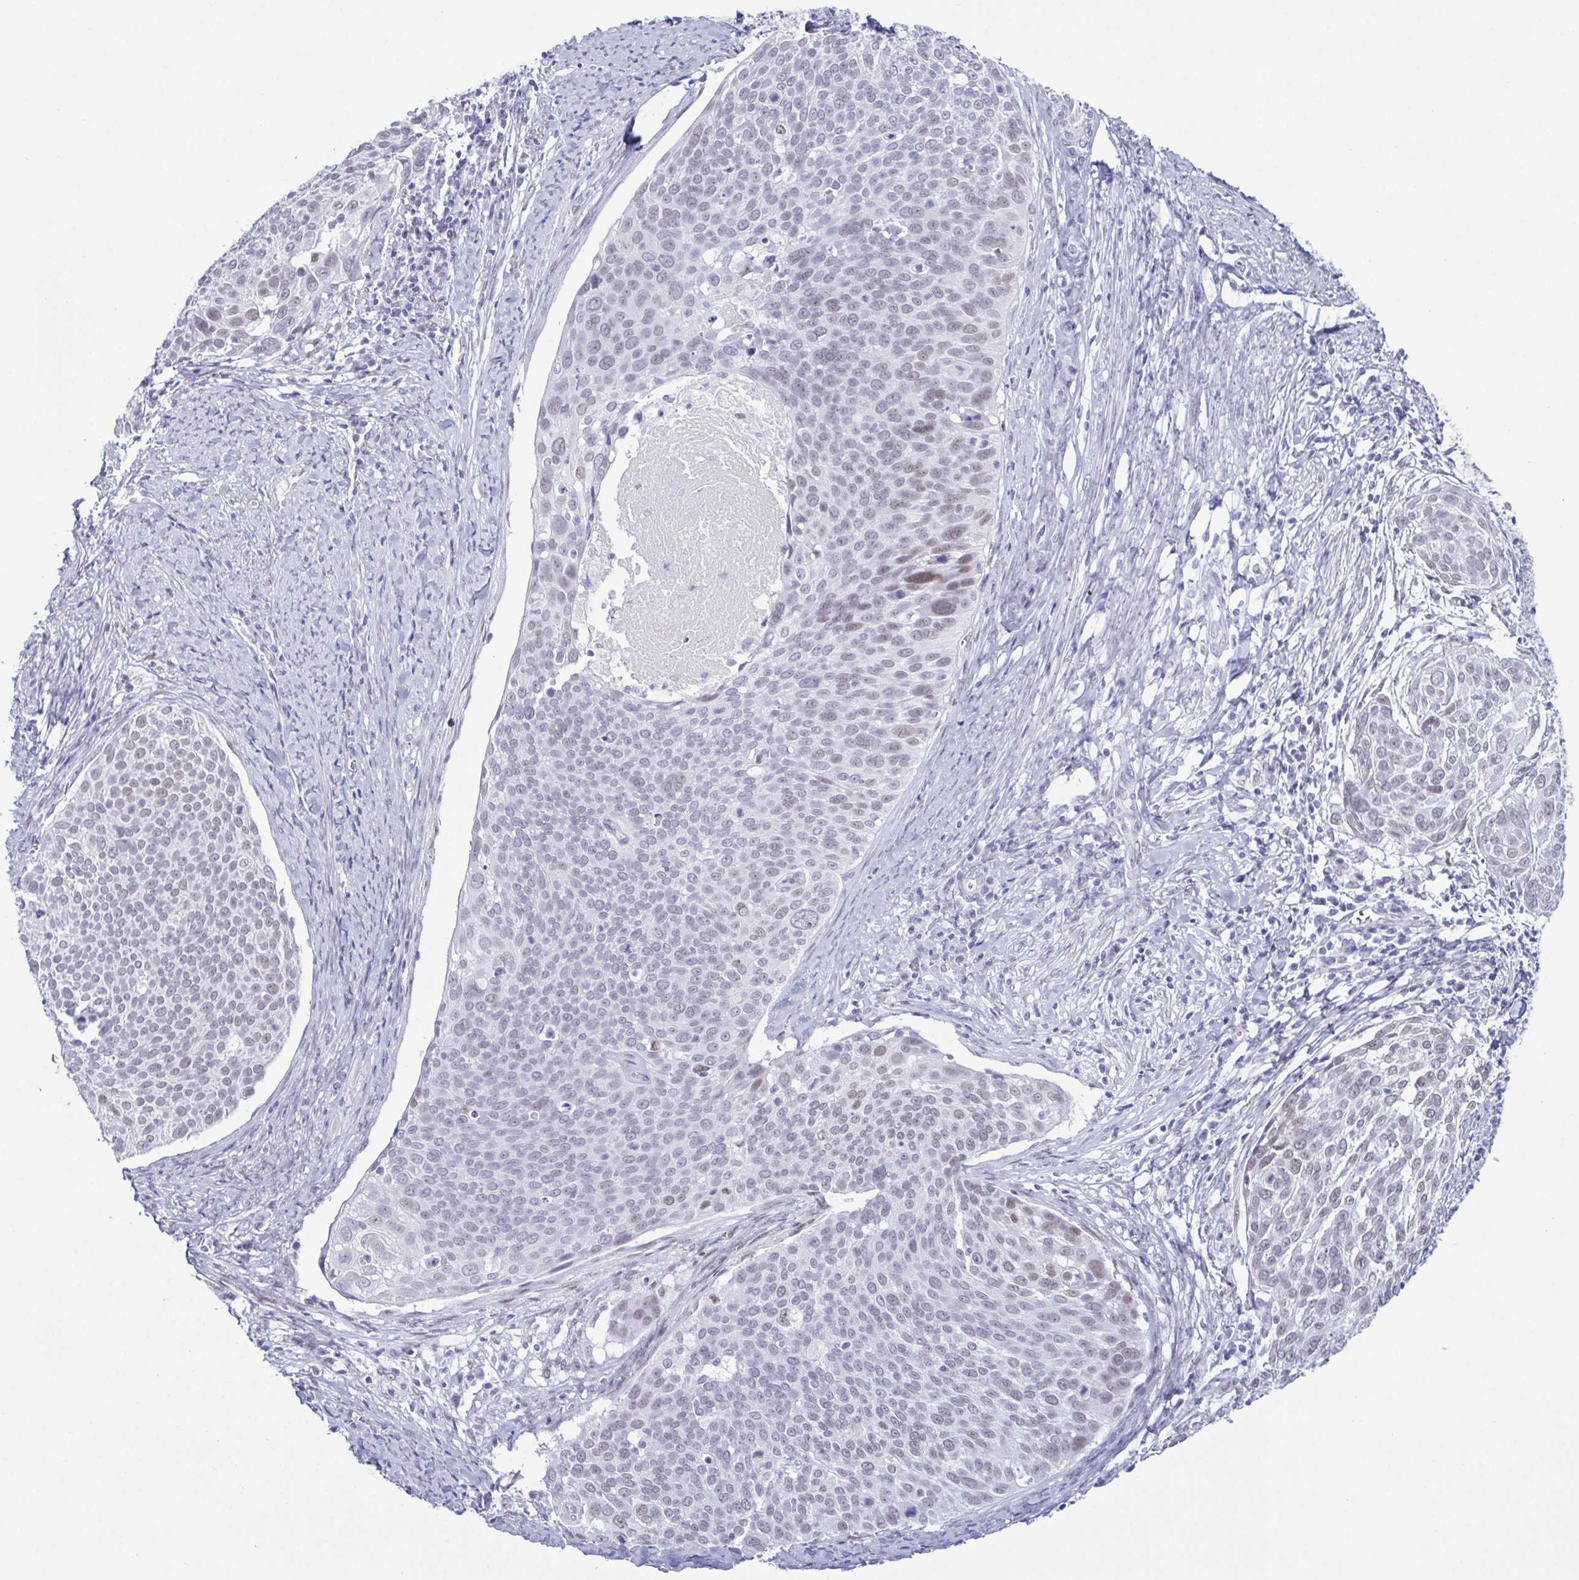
{"staining": {"intensity": "negative", "quantity": "none", "location": "none"}, "tissue": "cervical cancer", "cell_type": "Tumor cells", "image_type": "cancer", "snomed": [{"axis": "morphology", "description": "Squamous cell carcinoma, NOS"}, {"axis": "topography", "description": "Cervix"}], "caption": "DAB (3,3'-diaminobenzidine) immunohistochemical staining of human squamous cell carcinoma (cervical) displays no significant expression in tumor cells.", "gene": "SUGP2", "patient": {"sex": "female", "age": 39}}